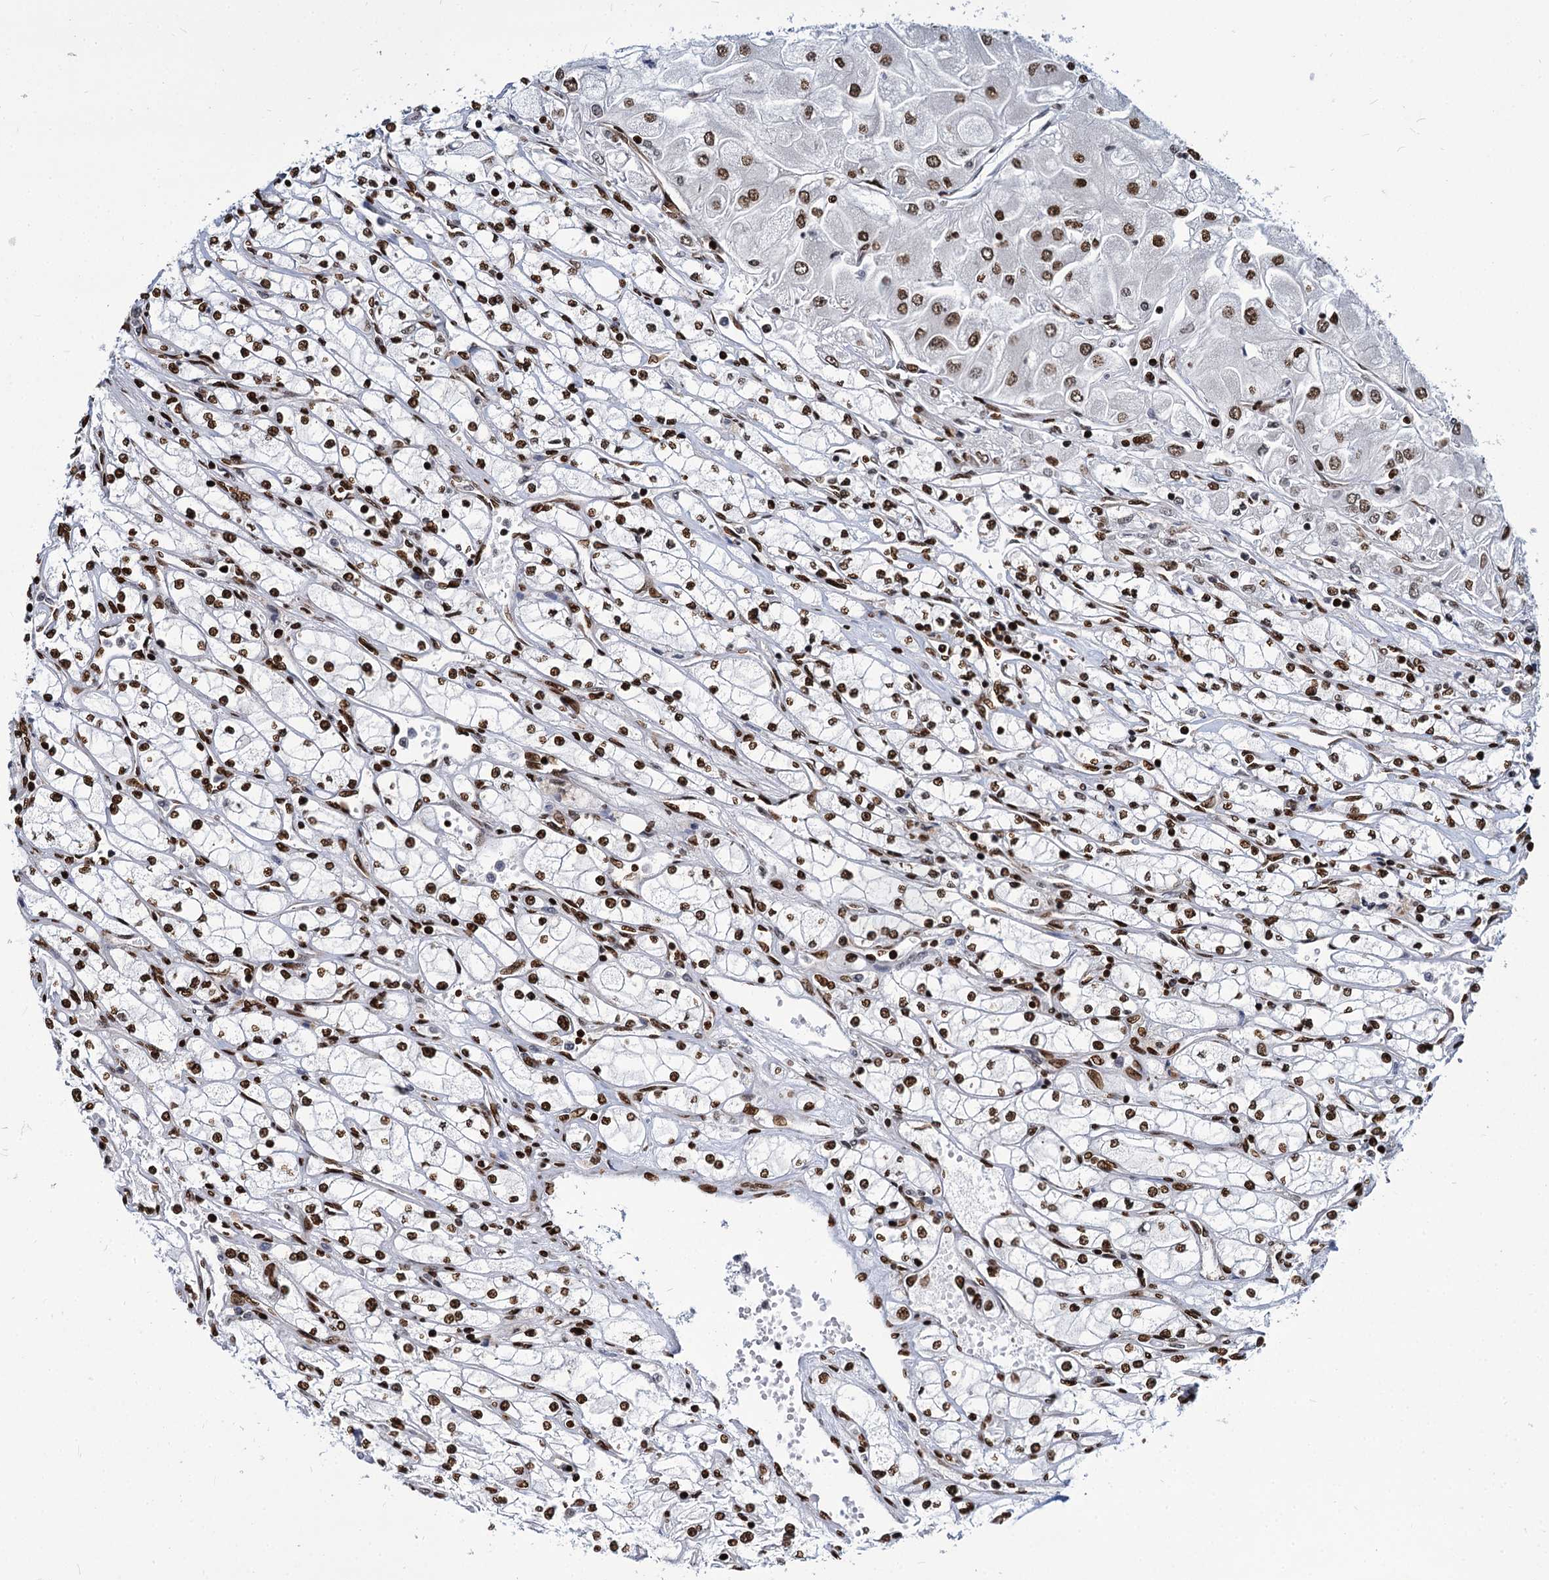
{"staining": {"intensity": "strong", "quantity": ">75%", "location": "nuclear"}, "tissue": "renal cancer", "cell_type": "Tumor cells", "image_type": "cancer", "snomed": [{"axis": "morphology", "description": "Adenocarcinoma, NOS"}, {"axis": "topography", "description": "Kidney"}], "caption": "Human renal adenocarcinoma stained with a brown dye shows strong nuclear positive staining in about >75% of tumor cells.", "gene": "MECP2", "patient": {"sex": "male", "age": 80}}